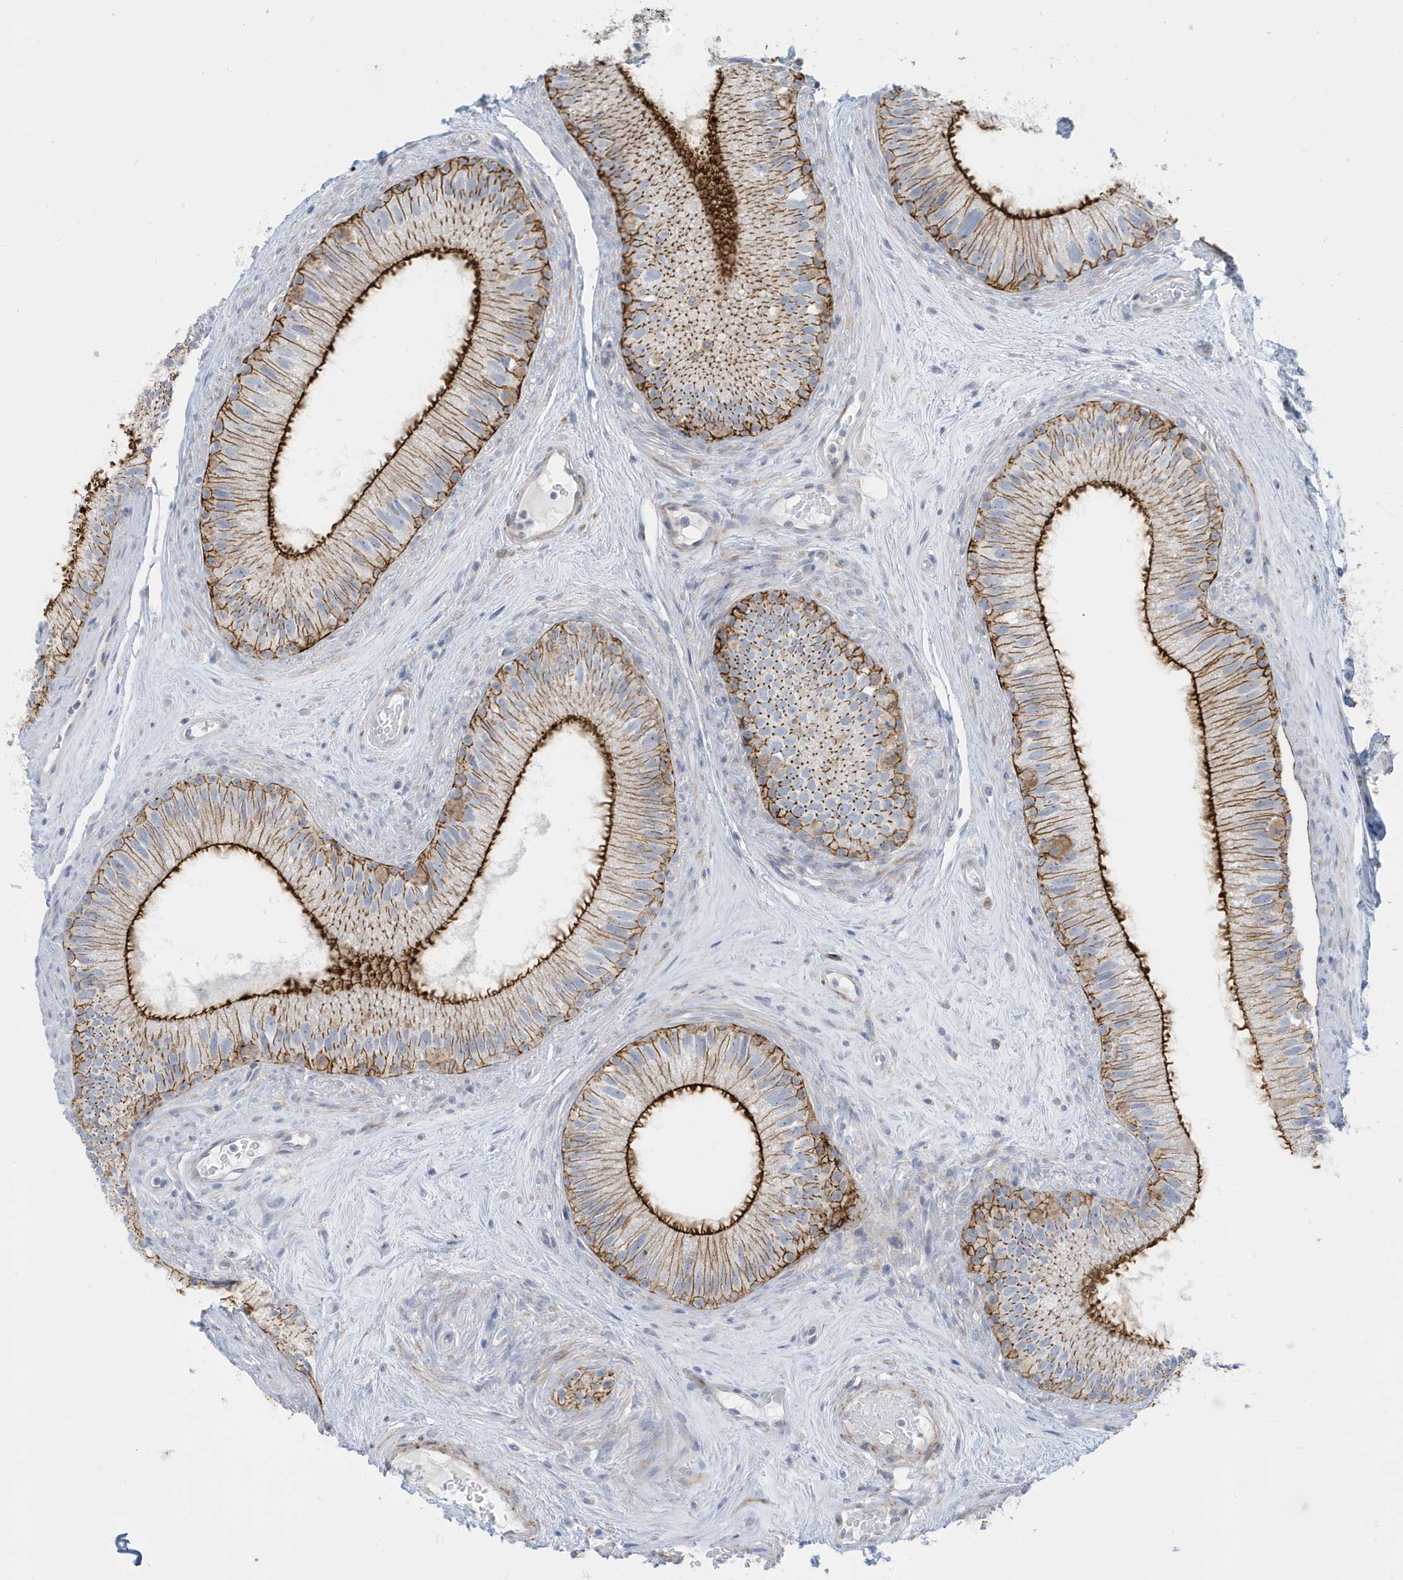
{"staining": {"intensity": "strong", "quantity": "25%-75%", "location": "cytoplasmic/membranous"}, "tissue": "epididymis", "cell_type": "Glandular cells", "image_type": "normal", "snomed": [{"axis": "morphology", "description": "Normal tissue, NOS"}, {"axis": "topography", "description": "Epididymis"}], "caption": "Epididymis stained with immunohistochemistry (IHC) shows strong cytoplasmic/membranous positivity in about 25%-75% of glandular cells.", "gene": "PERM1", "patient": {"sex": "male", "age": 71}}